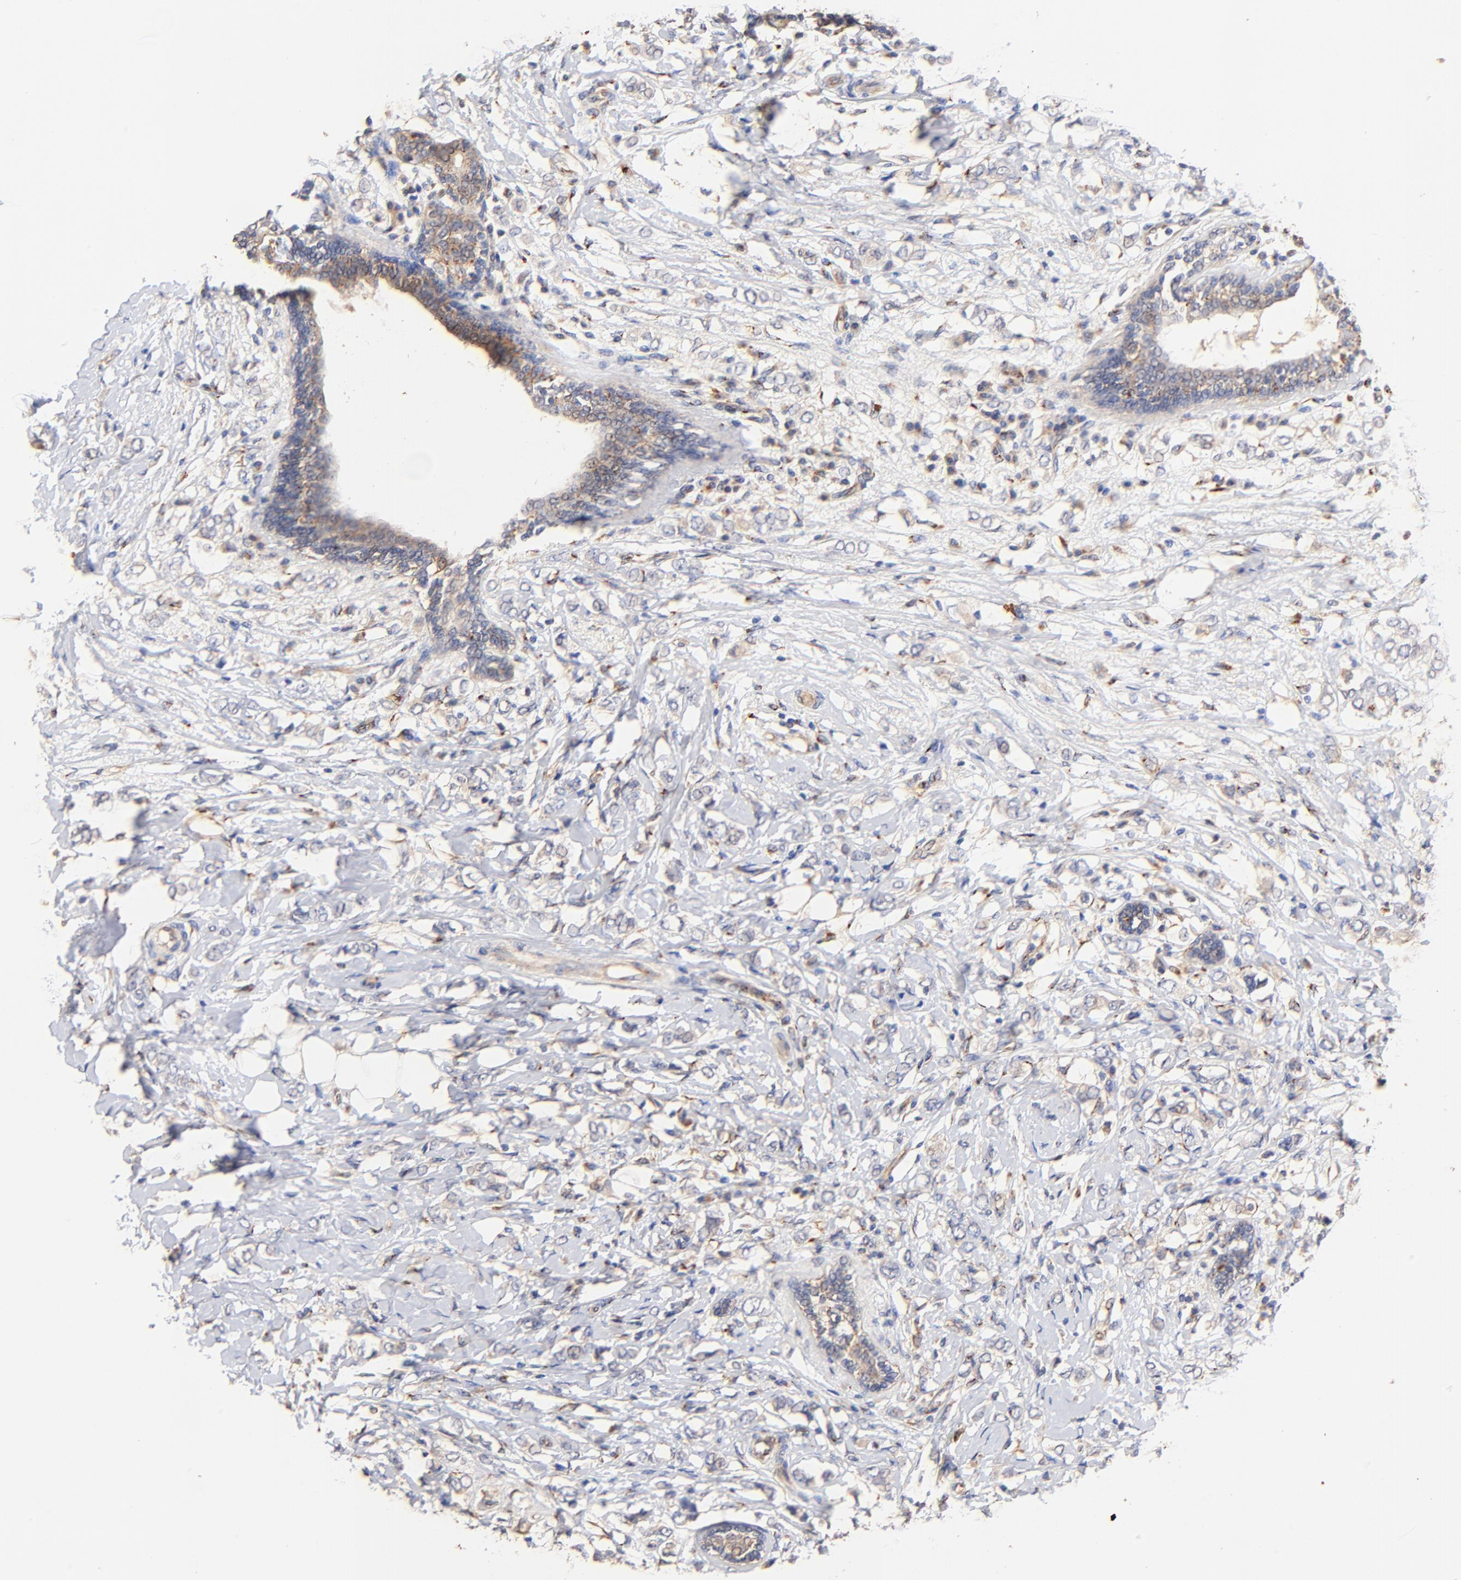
{"staining": {"intensity": "negative", "quantity": "none", "location": "none"}, "tissue": "breast cancer", "cell_type": "Tumor cells", "image_type": "cancer", "snomed": [{"axis": "morphology", "description": "Normal tissue, NOS"}, {"axis": "morphology", "description": "Lobular carcinoma"}, {"axis": "topography", "description": "Breast"}], "caption": "Immunohistochemical staining of breast lobular carcinoma shows no significant positivity in tumor cells.", "gene": "FMNL3", "patient": {"sex": "female", "age": 47}}